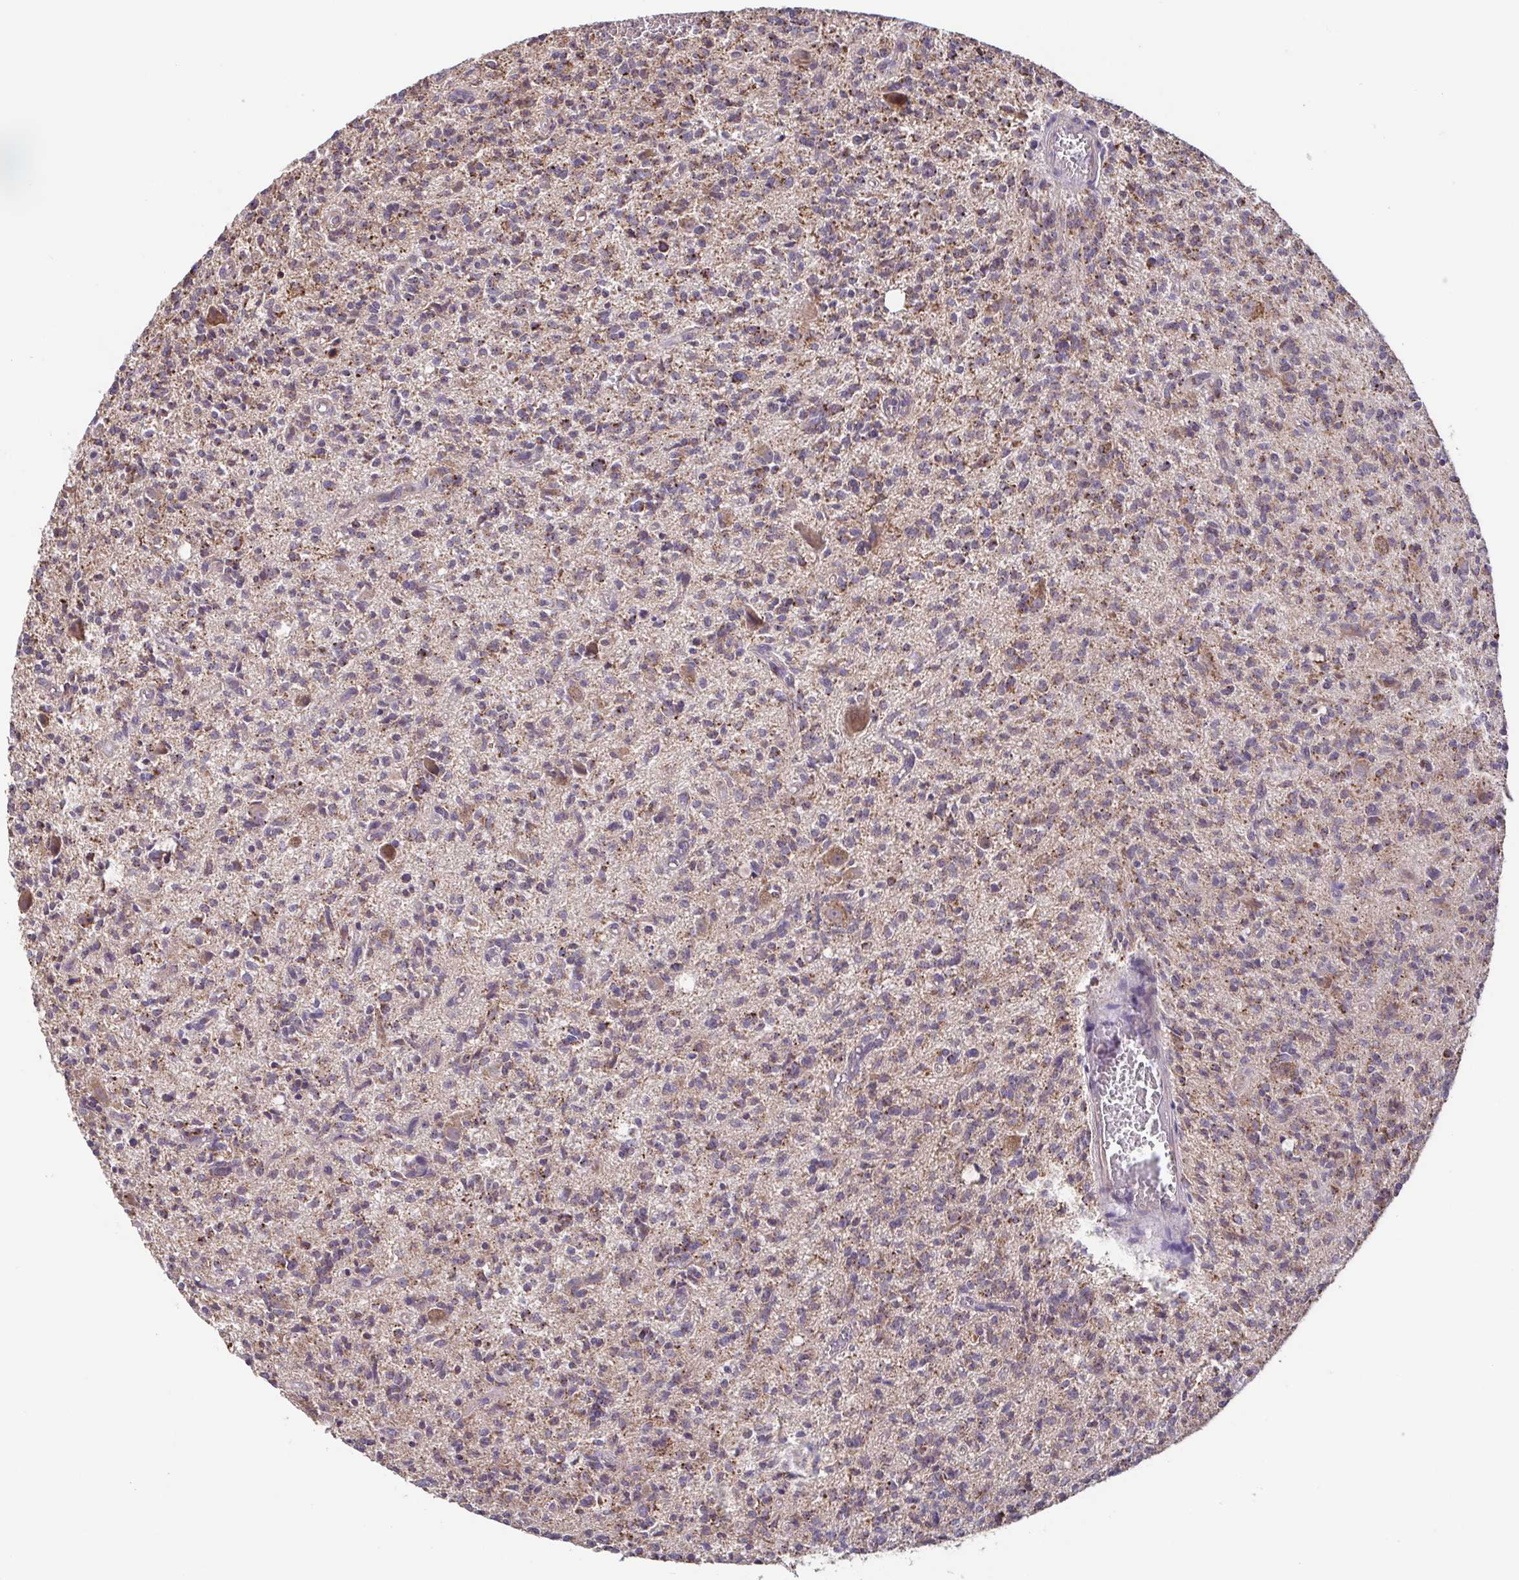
{"staining": {"intensity": "weak", "quantity": "25%-75%", "location": "cytoplasmic/membranous"}, "tissue": "glioma", "cell_type": "Tumor cells", "image_type": "cancer", "snomed": [{"axis": "morphology", "description": "Glioma, malignant, Low grade"}, {"axis": "topography", "description": "Brain"}], "caption": "Tumor cells exhibit low levels of weak cytoplasmic/membranous positivity in approximately 25%-75% of cells in glioma.", "gene": "DIP2B", "patient": {"sex": "male", "age": 64}}